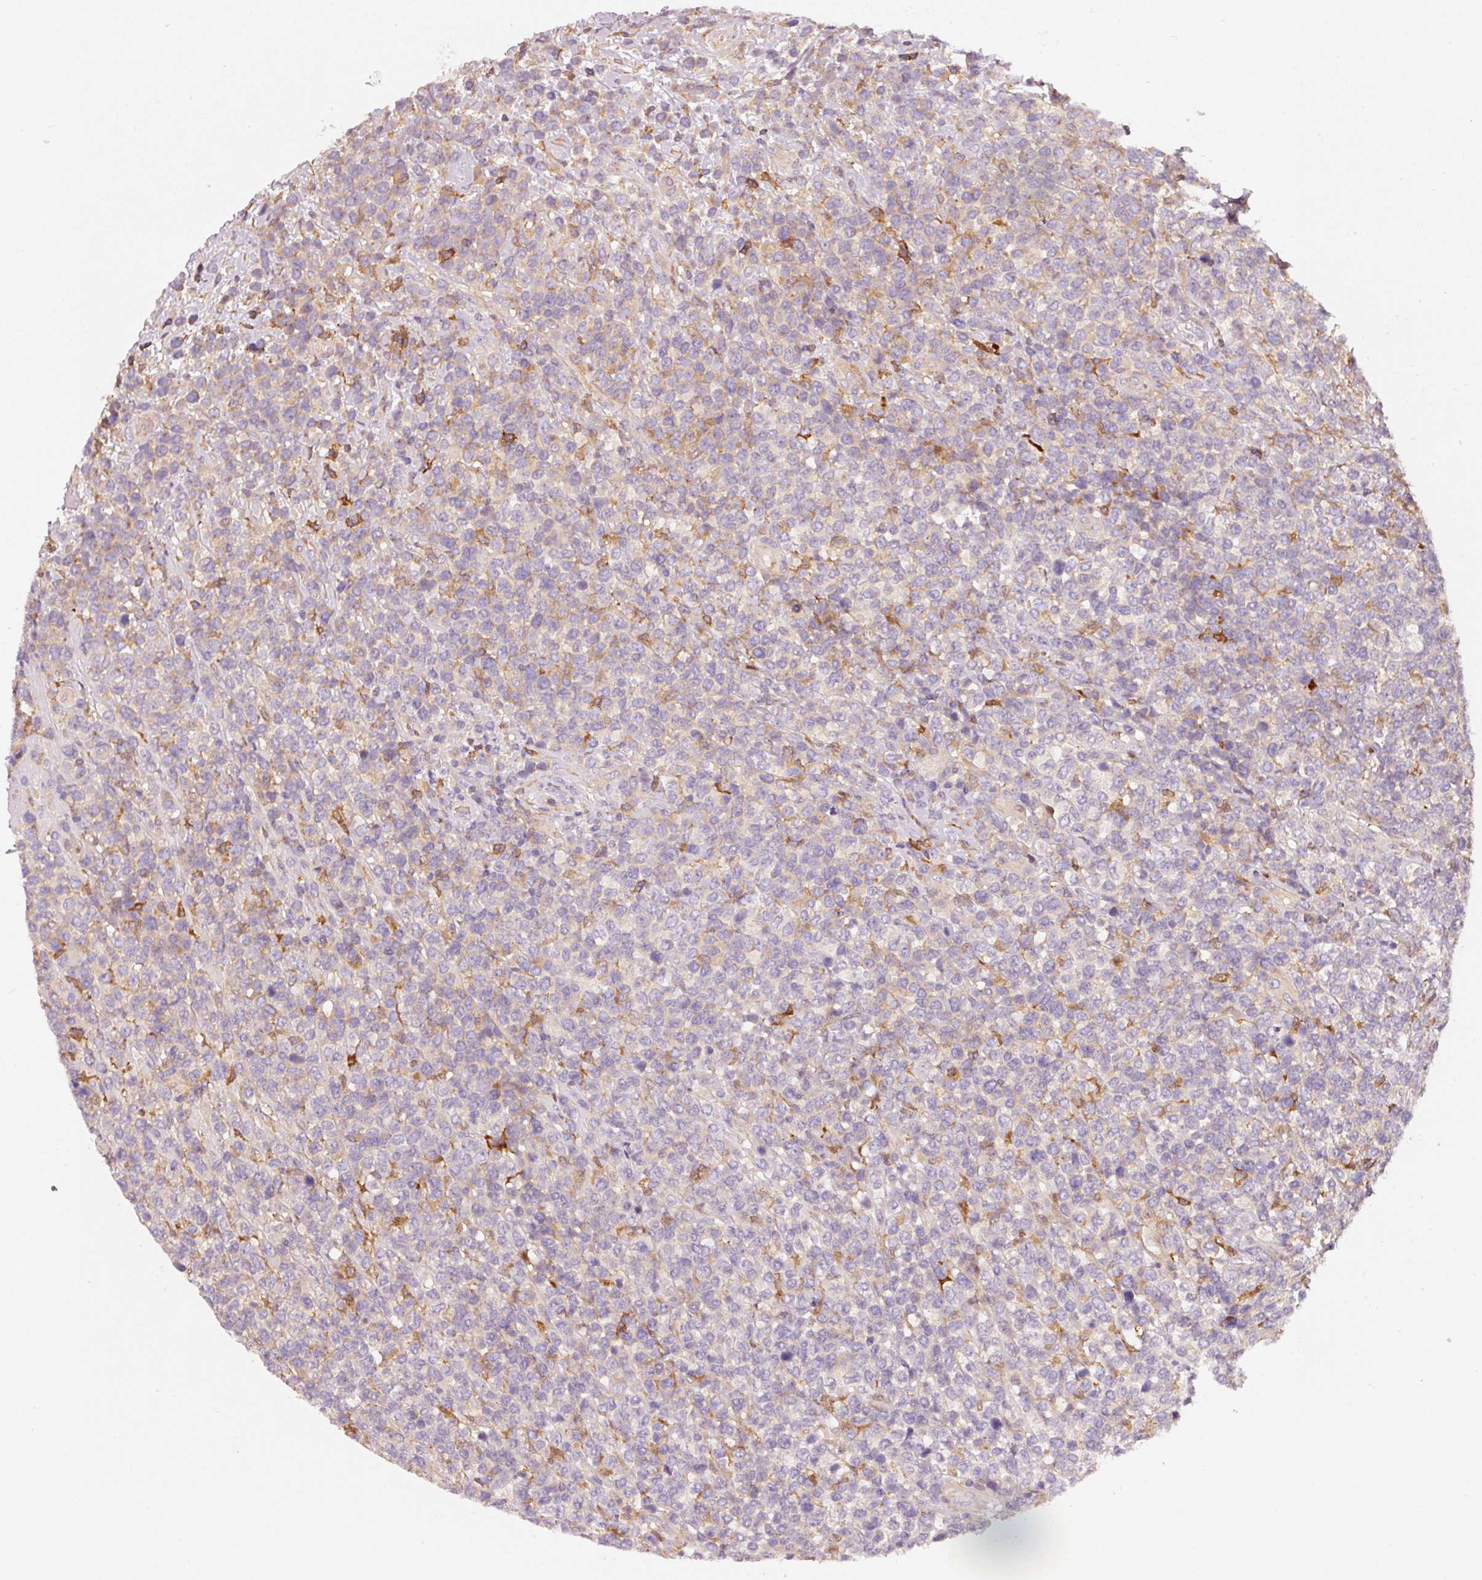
{"staining": {"intensity": "weak", "quantity": "<25%", "location": "cytoplasmic/membranous"}, "tissue": "lymphoma", "cell_type": "Tumor cells", "image_type": "cancer", "snomed": [{"axis": "morphology", "description": "Malignant lymphoma, non-Hodgkin's type, High grade"}, {"axis": "topography", "description": "Soft tissue"}], "caption": "A photomicrograph of human malignant lymphoma, non-Hodgkin's type (high-grade) is negative for staining in tumor cells. (Stains: DAB IHC with hematoxylin counter stain, Microscopy: brightfield microscopy at high magnification).", "gene": "IQGAP2", "patient": {"sex": "female", "age": 56}}